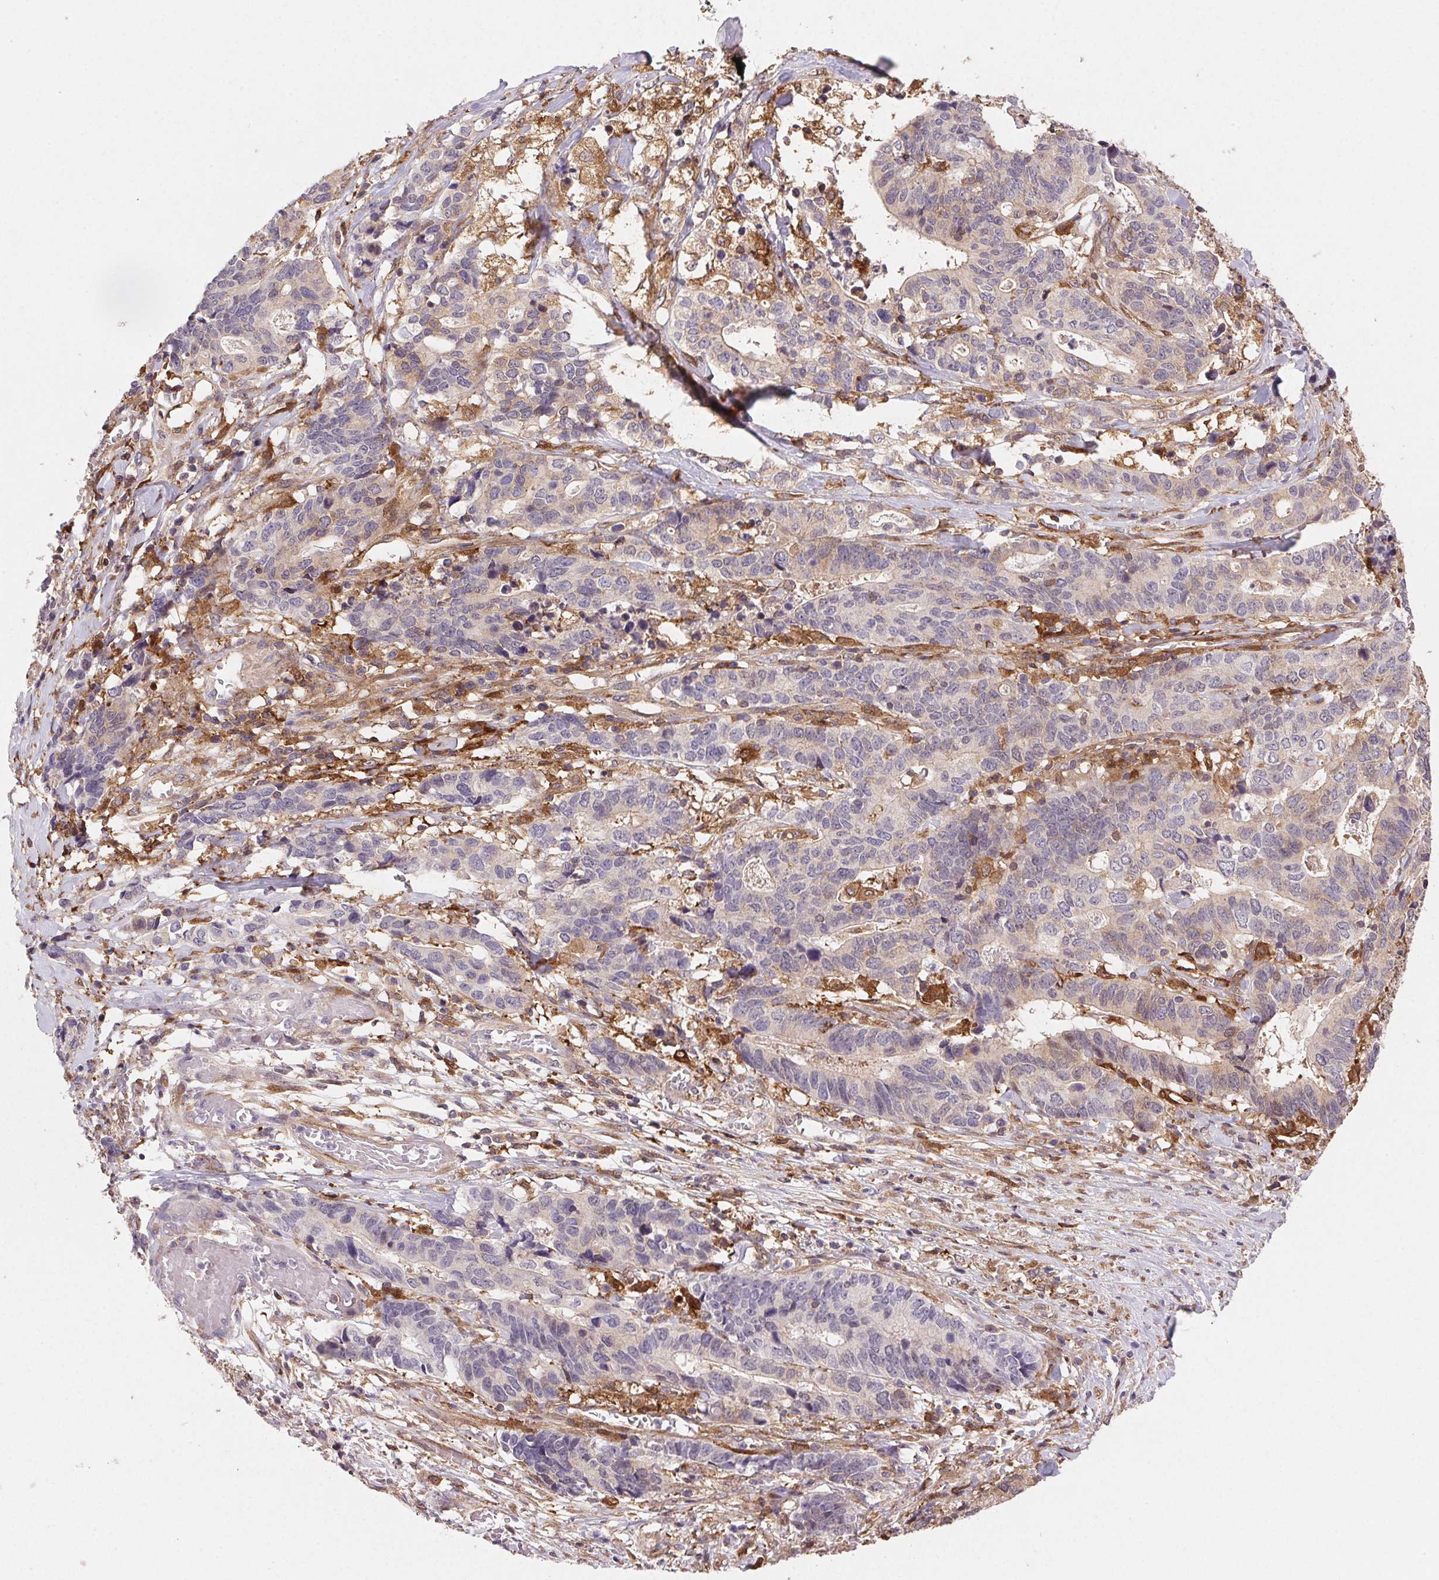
{"staining": {"intensity": "weak", "quantity": "25%-75%", "location": "cytoplasmic/membranous"}, "tissue": "stomach cancer", "cell_type": "Tumor cells", "image_type": "cancer", "snomed": [{"axis": "morphology", "description": "Adenocarcinoma, NOS"}, {"axis": "topography", "description": "Stomach, upper"}], "caption": "Human stomach adenocarcinoma stained with a brown dye exhibits weak cytoplasmic/membranous positive expression in about 25%-75% of tumor cells.", "gene": "GBP1", "patient": {"sex": "female", "age": 67}}